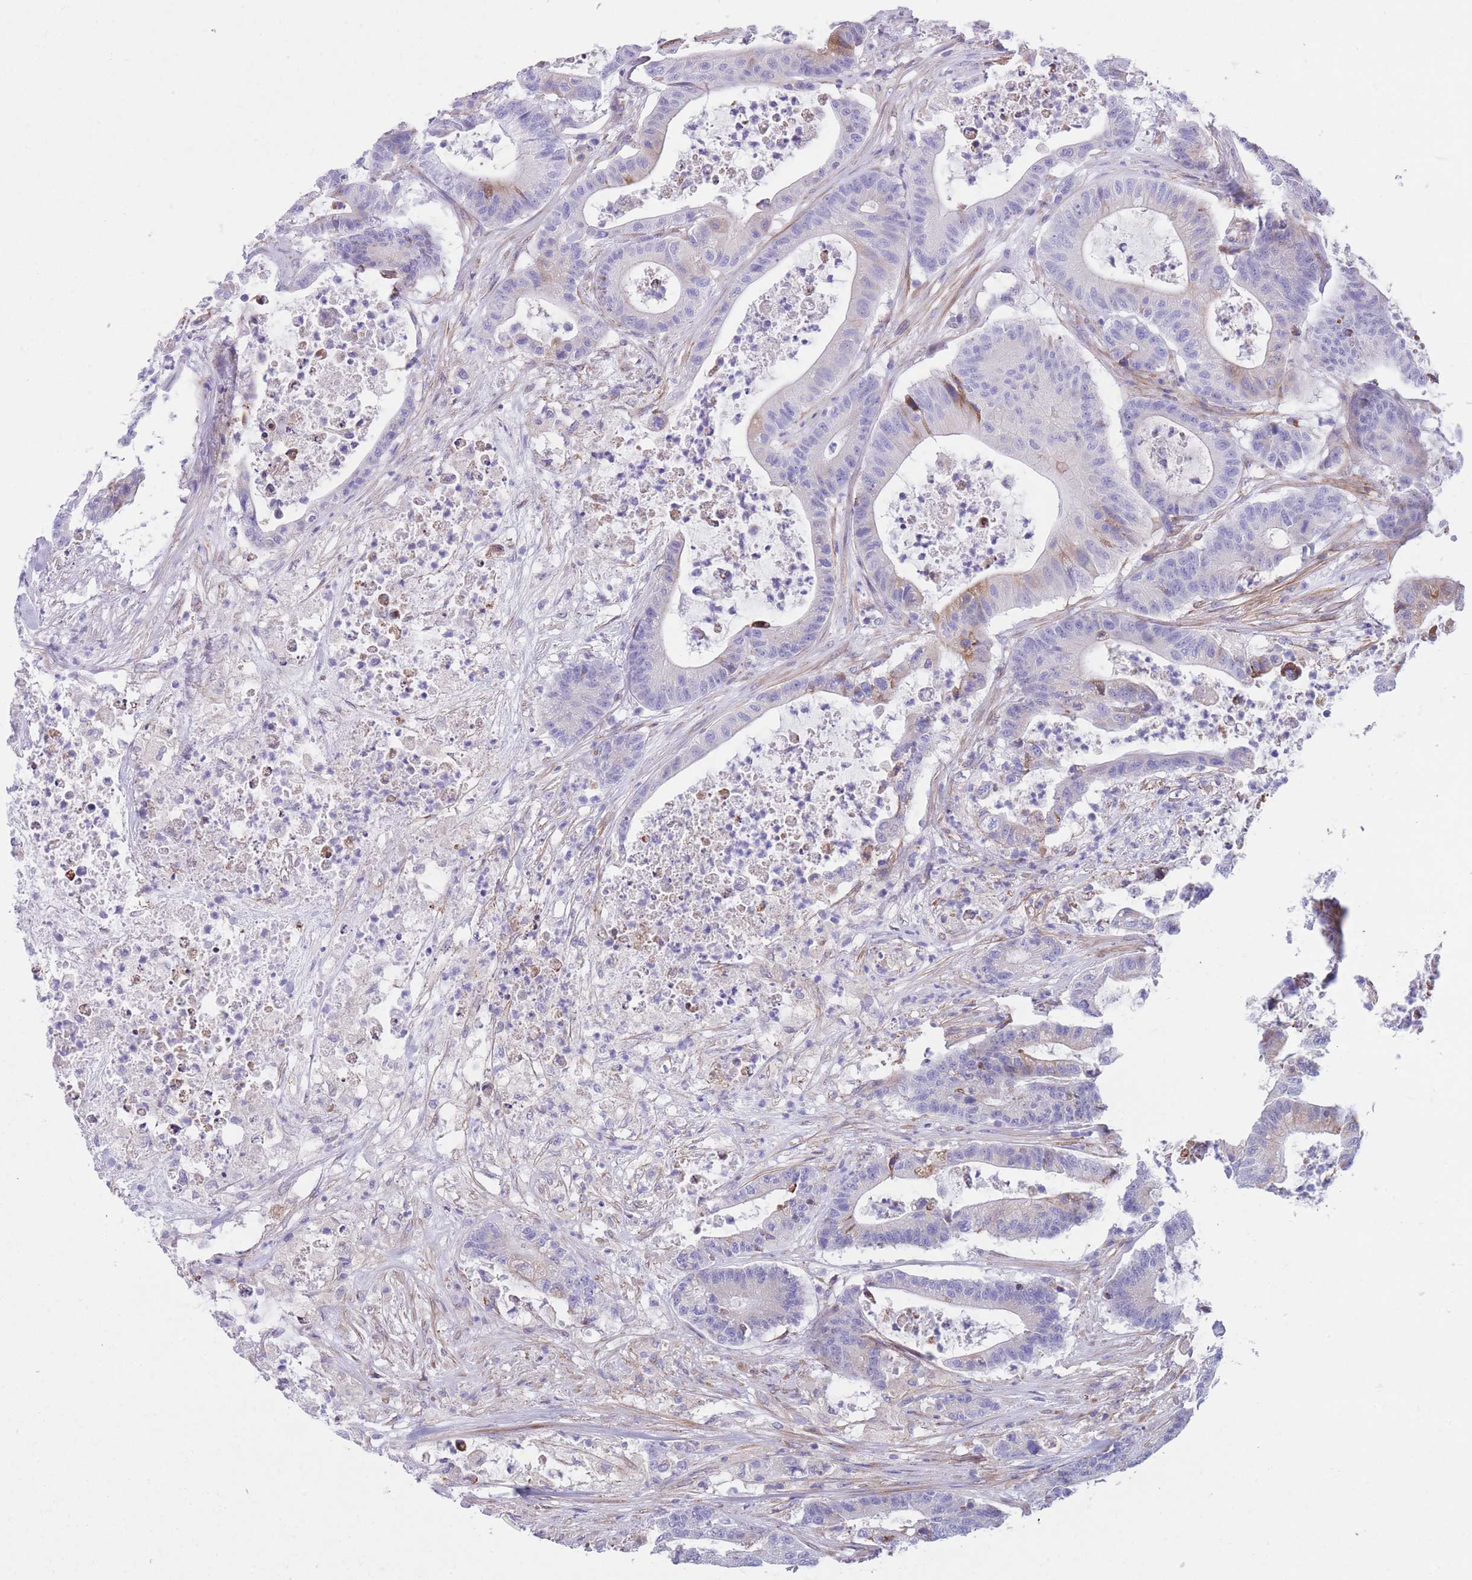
{"staining": {"intensity": "negative", "quantity": "none", "location": "none"}, "tissue": "colorectal cancer", "cell_type": "Tumor cells", "image_type": "cancer", "snomed": [{"axis": "morphology", "description": "Adenocarcinoma, NOS"}, {"axis": "topography", "description": "Colon"}], "caption": "The immunohistochemistry (IHC) micrograph has no significant expression in tumor cells of colorectal cancer tissue.", "gene": "DET1", "patient": {"sex": "female", "age": 84}}